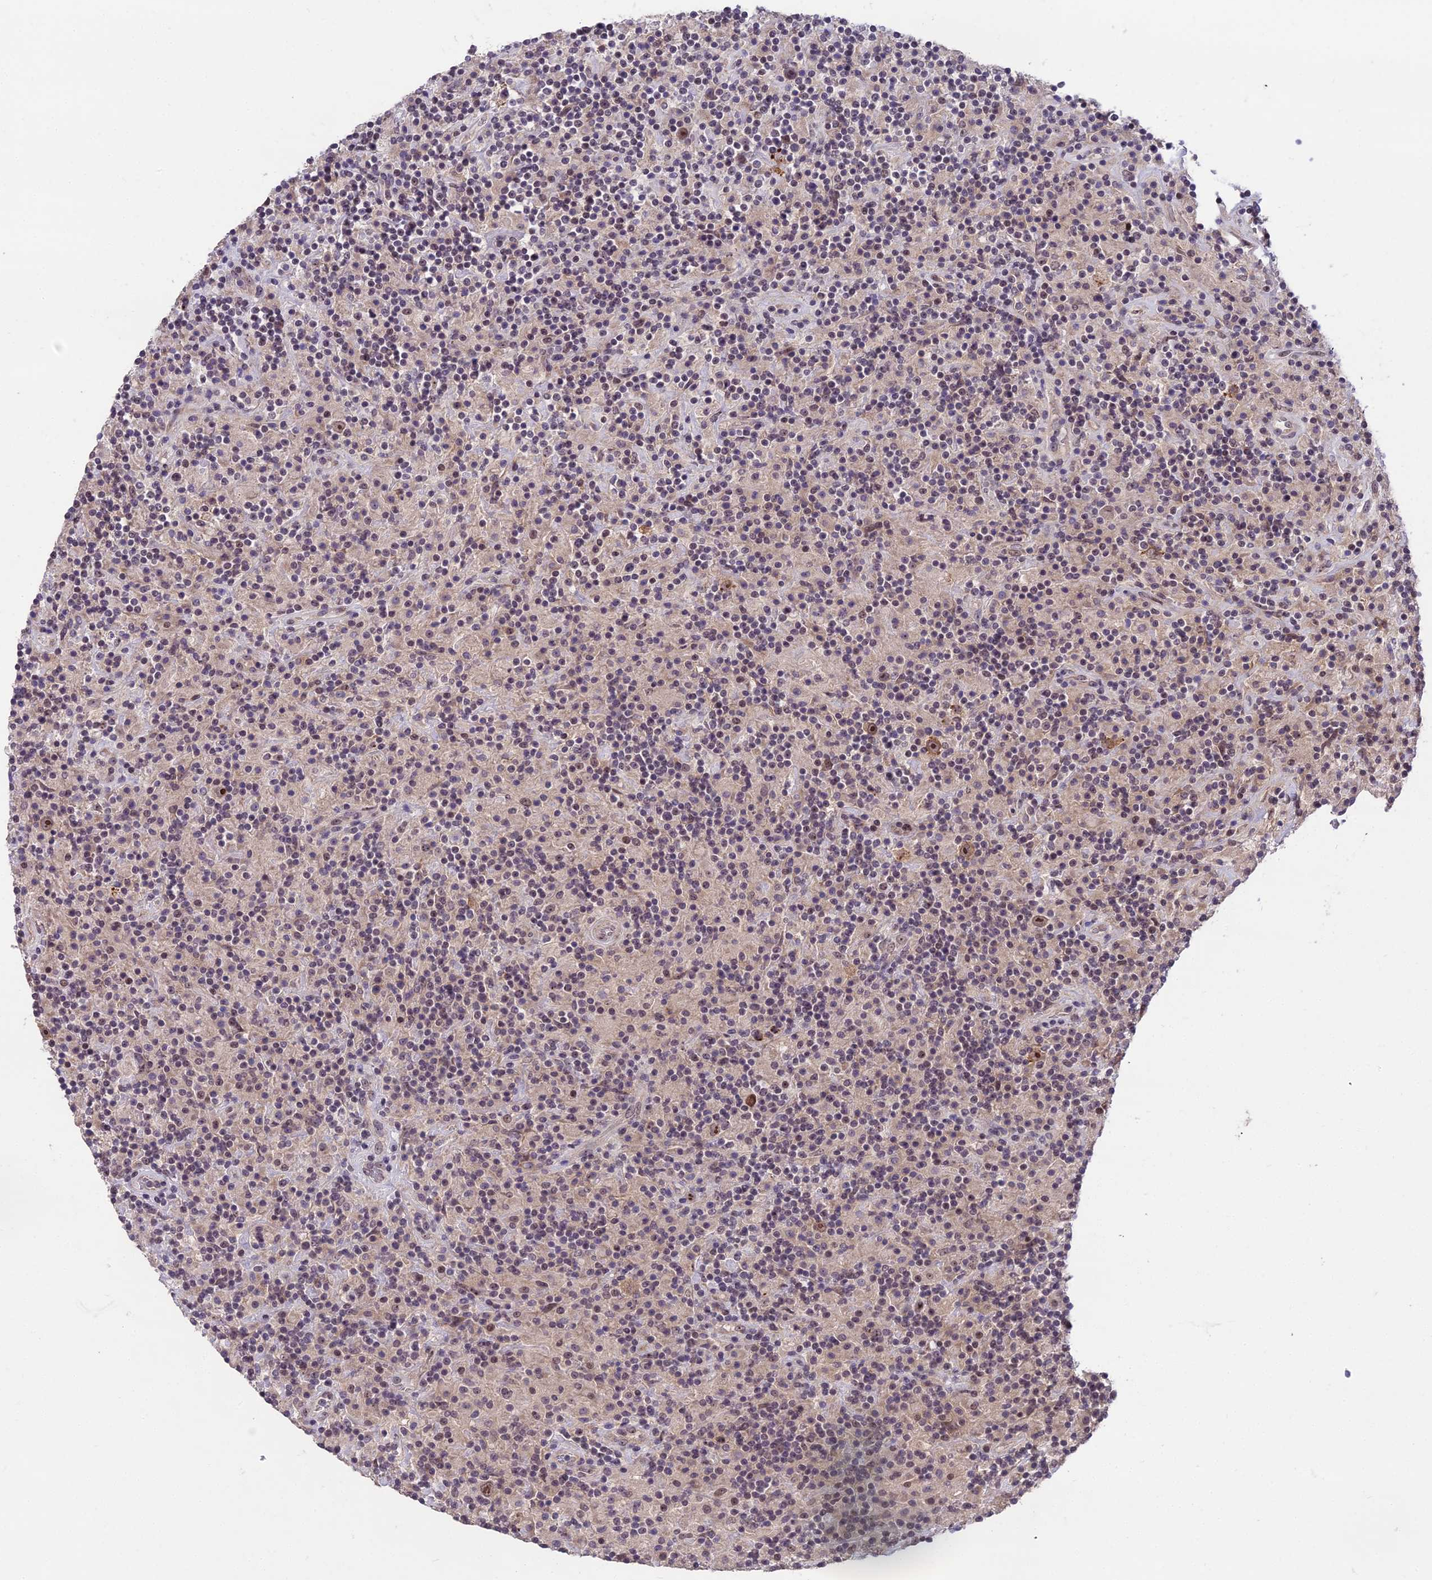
{"staining": {"intensity": "moderate", "quantity": ">75%", "location": "nuclear"}, "tissue": "lymphoma", "cell_type": "Tumor cells", "image_type": "cancer", "snomed": [{"axis": "morphology", "description": "Hodgkin's disease, NOS"}, {"axis": "topography", "description": "Lymph node"}], "caption": "Immunohistochemical staining of lymphoma exhibits medium levels of moderate nuclear protein staining in about >75% of tumor cells. (brown staining indicates protein expression, while blue staining denotes nuclei).", "gene": "ZNF333", "patient": {"sex": "male", "age": 70}}